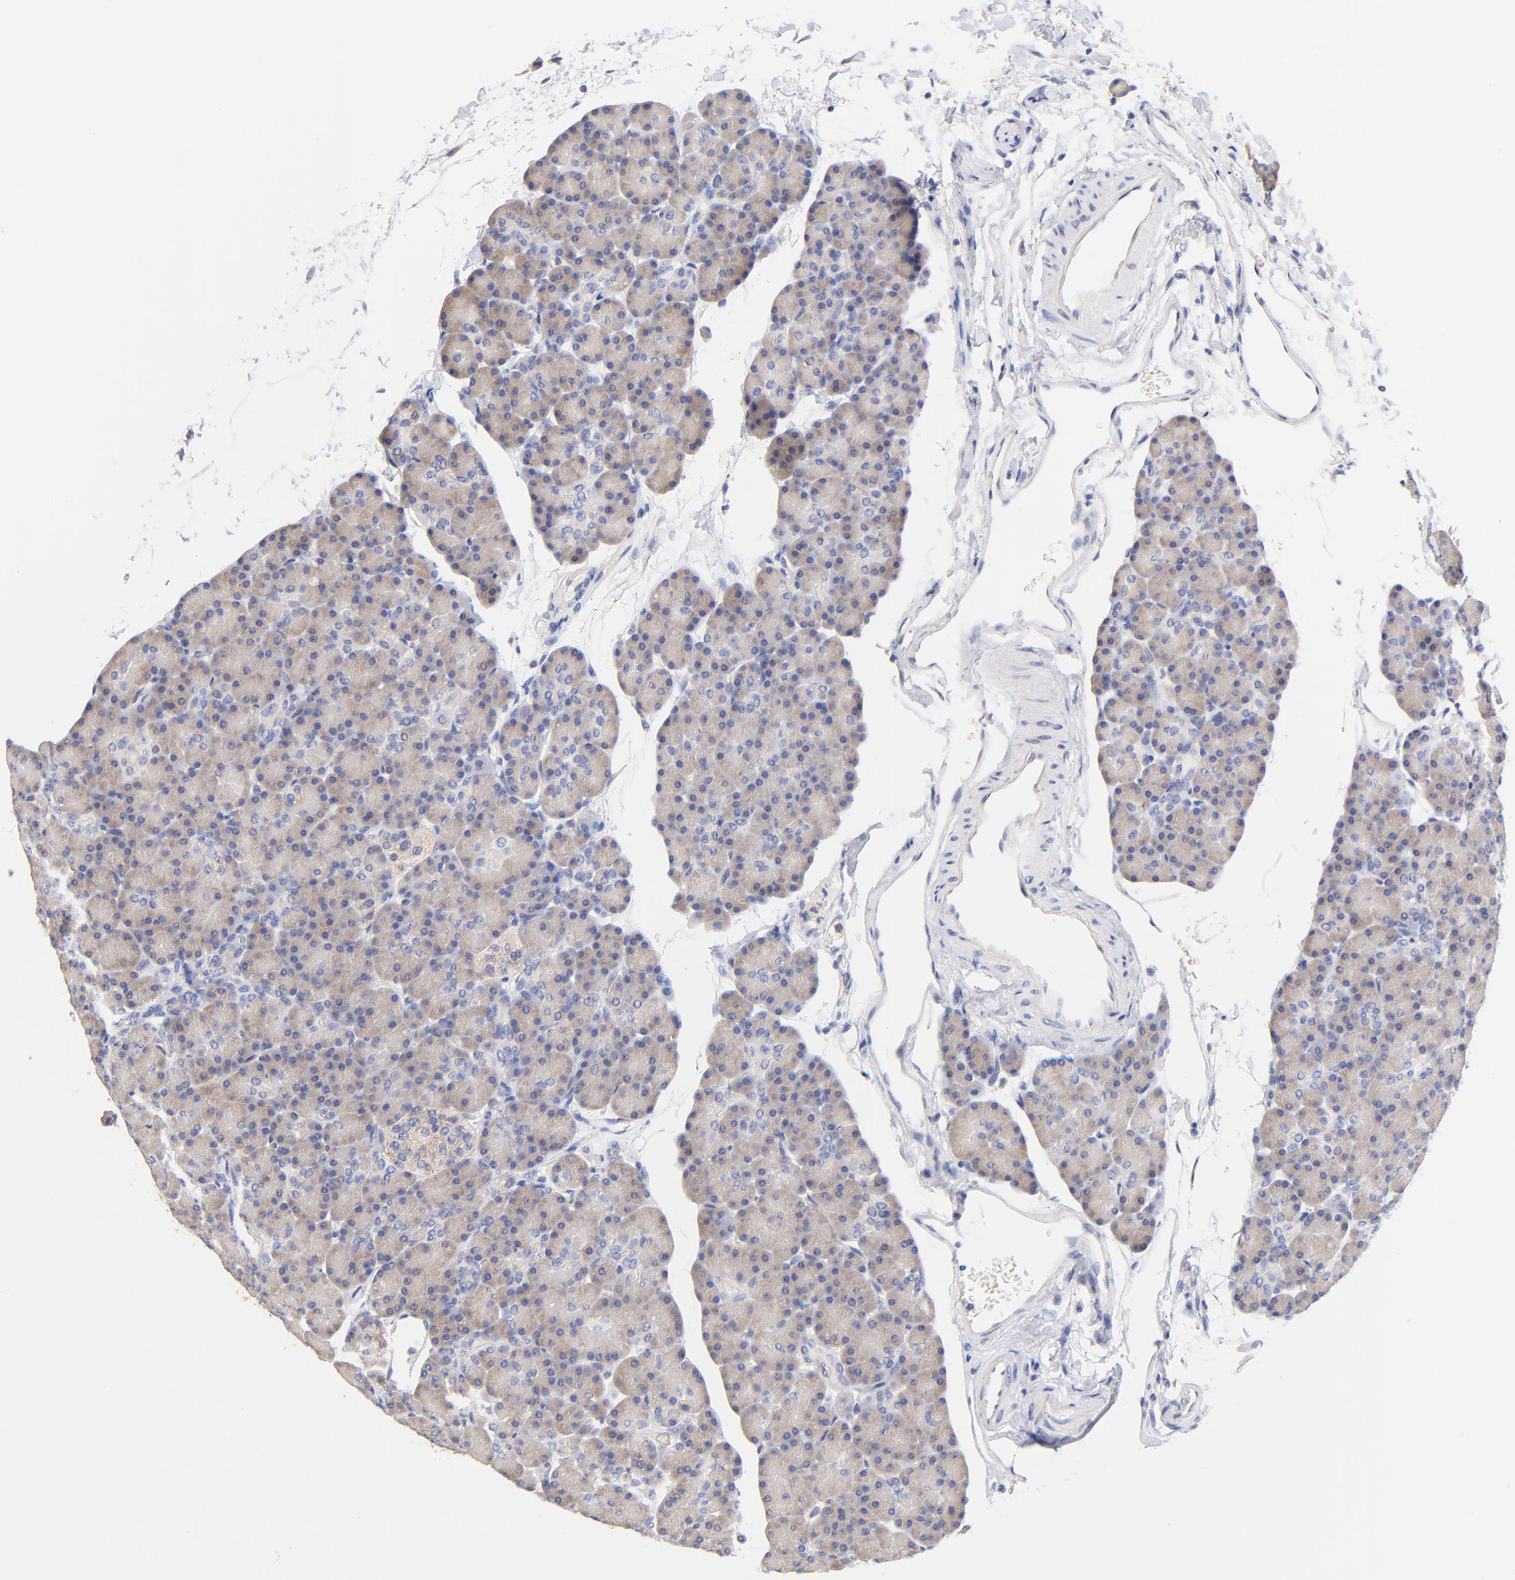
{"staining": {"intensity": "weak", "quantity": ">75%", "location": "cytoplasmic/membranous"}, "tissue": "pancreas", "cell_type": "Exocrine glandular cells", "image_type": "normal", "snomed": [{"axis": "morphology", "description": "Normal tissue, NOS"}, {"axis": "topography", "description": "Pancreas"}], "caption": "Immunohistochemical staining of unremarkable human pancreas demonstrates >75% levels of weak cytoplasmic/membranous protein expression in approximately >75% of exocrine glandular cells.", "gene": "TNFRSF13C", "patient": {"sex": "female", "age": 43}}